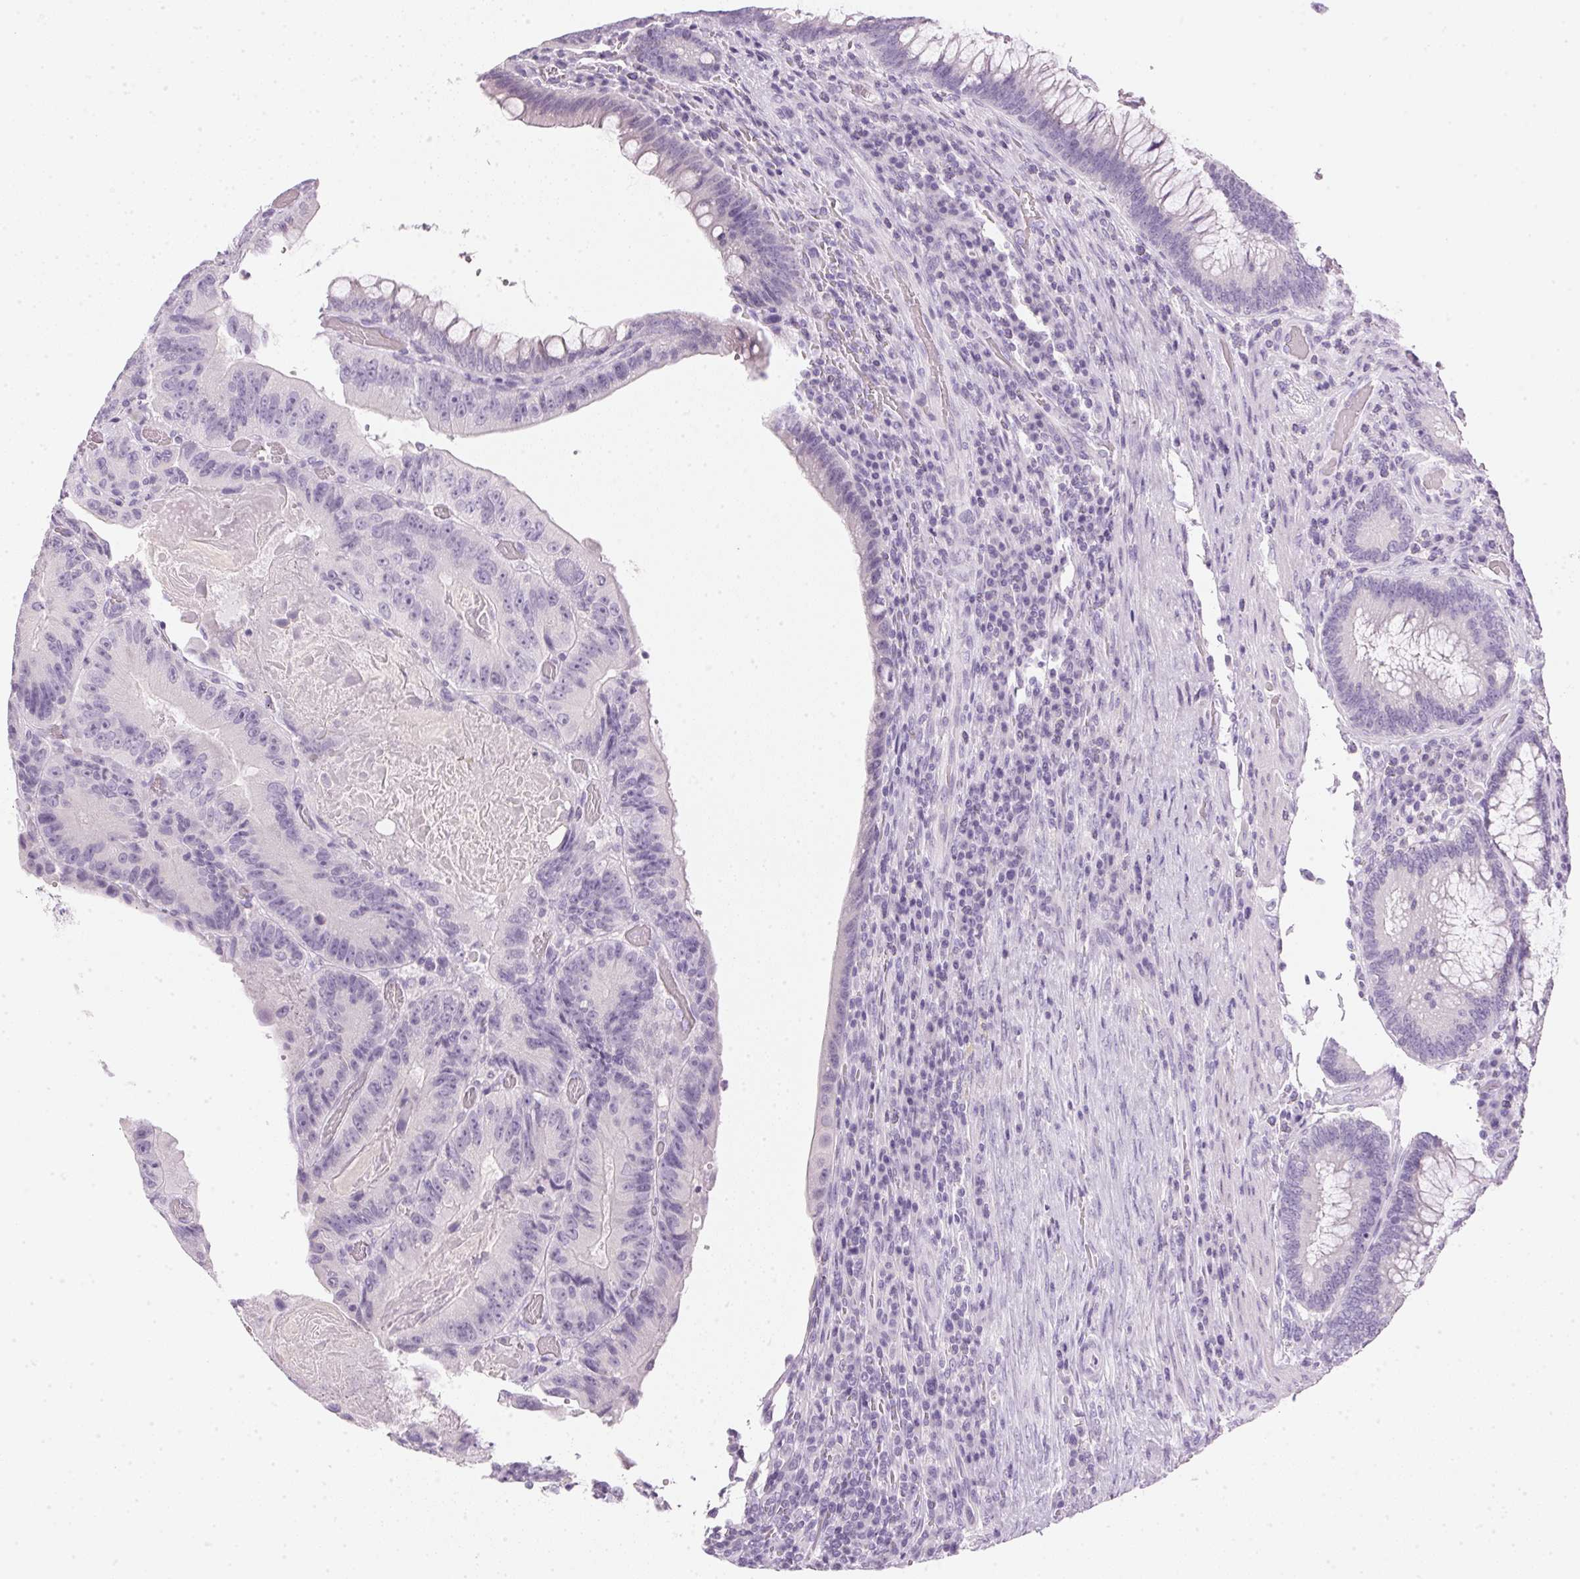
{"staining": {"intensity": "negative", "quantity": "none", "location": "none"}, "tissue": "colorectal cancer", "cell_type": "Tumor cells", "image_type": "cancer", "snomed": [{"axis": "morphology", "description": "Adenocarcinoma, NOS"}, {"axis": "topography", "description": "Colon"}], "caption": "Tumor cells are negative for protein expression in human colorectal cancer (adenocarcinoma).", "gene": "IGFBP1", "patient": {"sex": "female", "age": 86}}